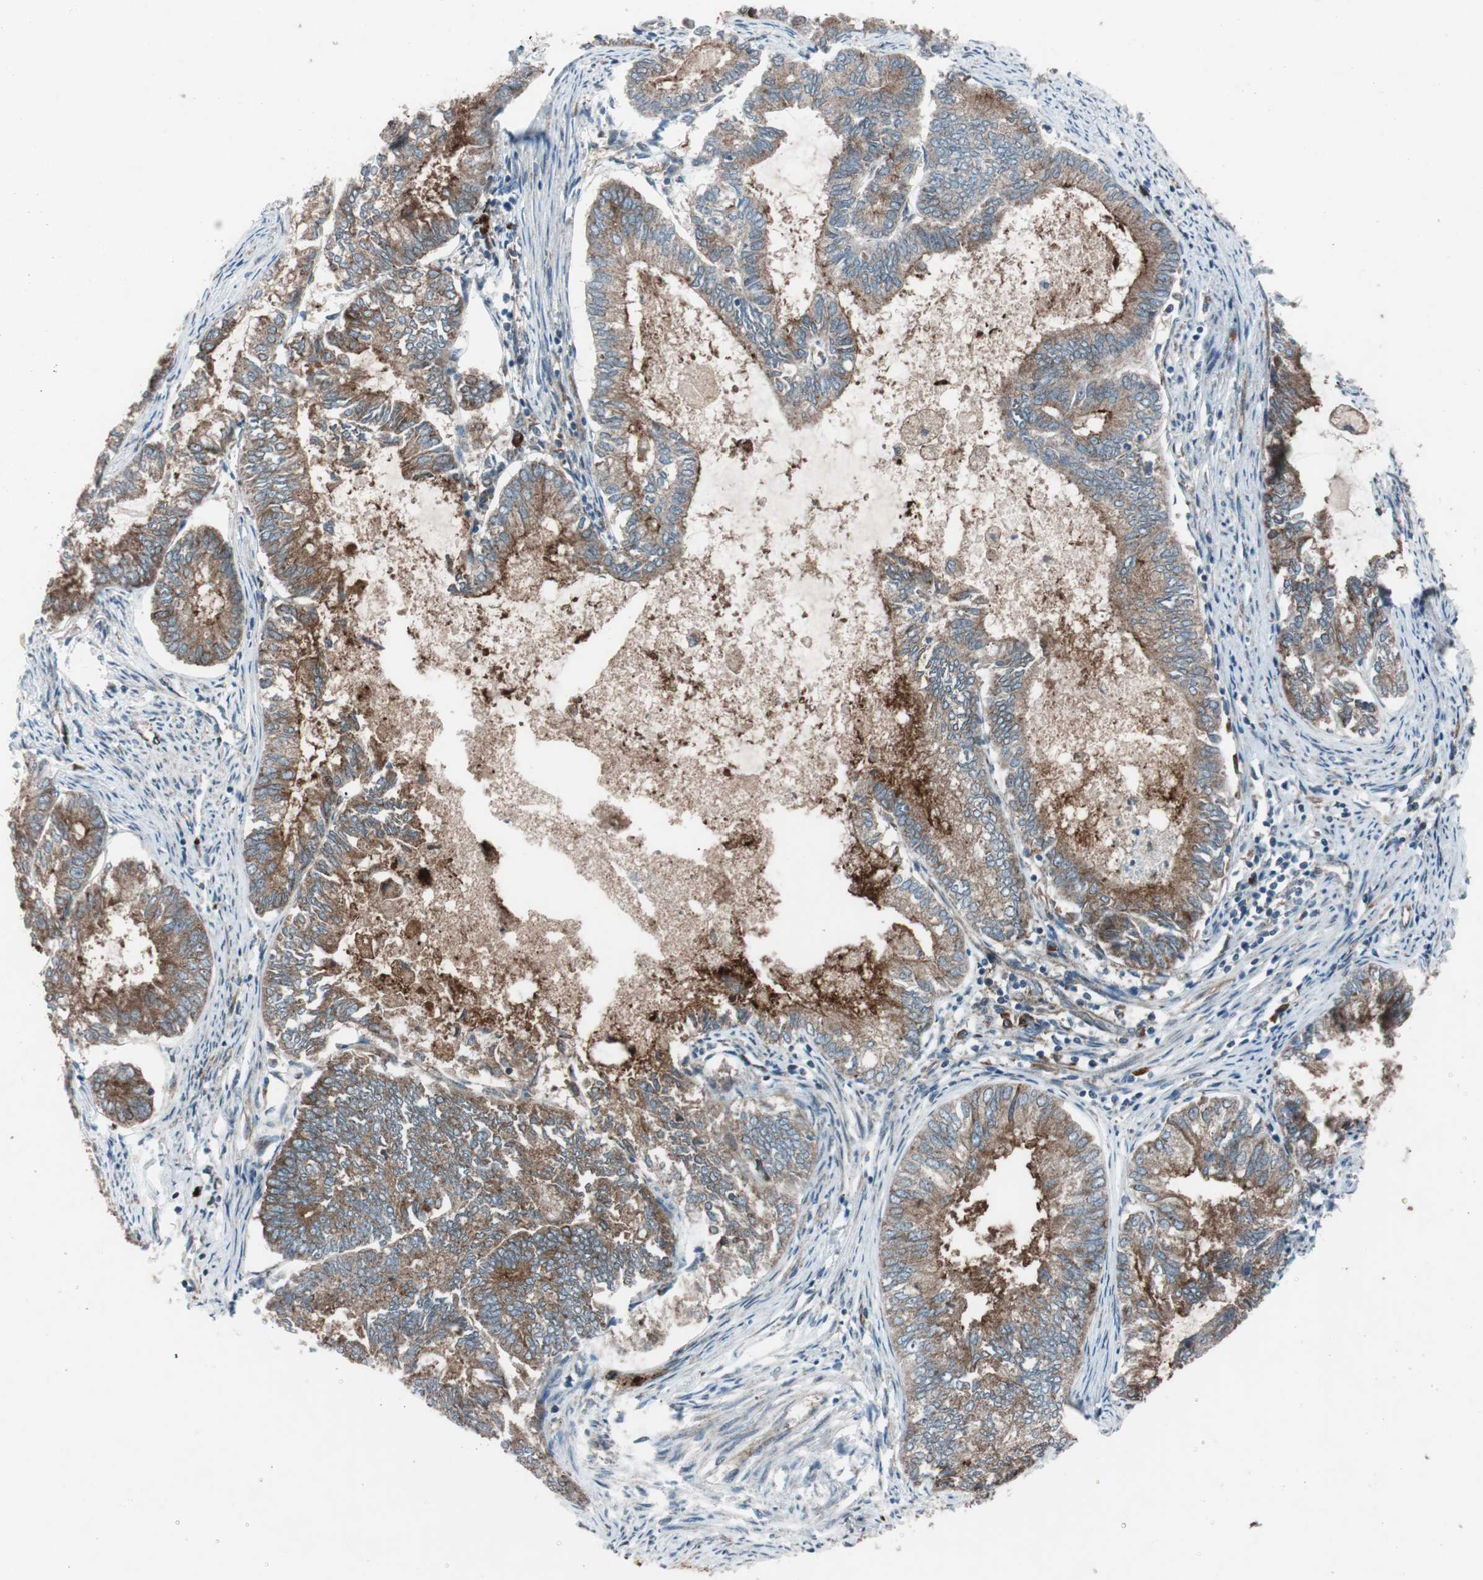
{"staining": {"intensity": "strong", "quantity": ">75%", "location": "cytoplasmic/membranous"}, "tissue": "endometrial cancer", "cell_type": "Tumor cells", "image_type": "cancer", "snomed": [{"axis": "morphology", "description": "Adenocarcinoma, NOS"}, {"axis": "topography", "description": "Endometrium"}], "caption": "Immunohistochemical staining of endometrial cancer displays high levels of strong cytoplasmic/membranous positivity in about >75% of tumor cells.", "gene": "CCL14", "patient": {"sex": "female", "age": 86}}